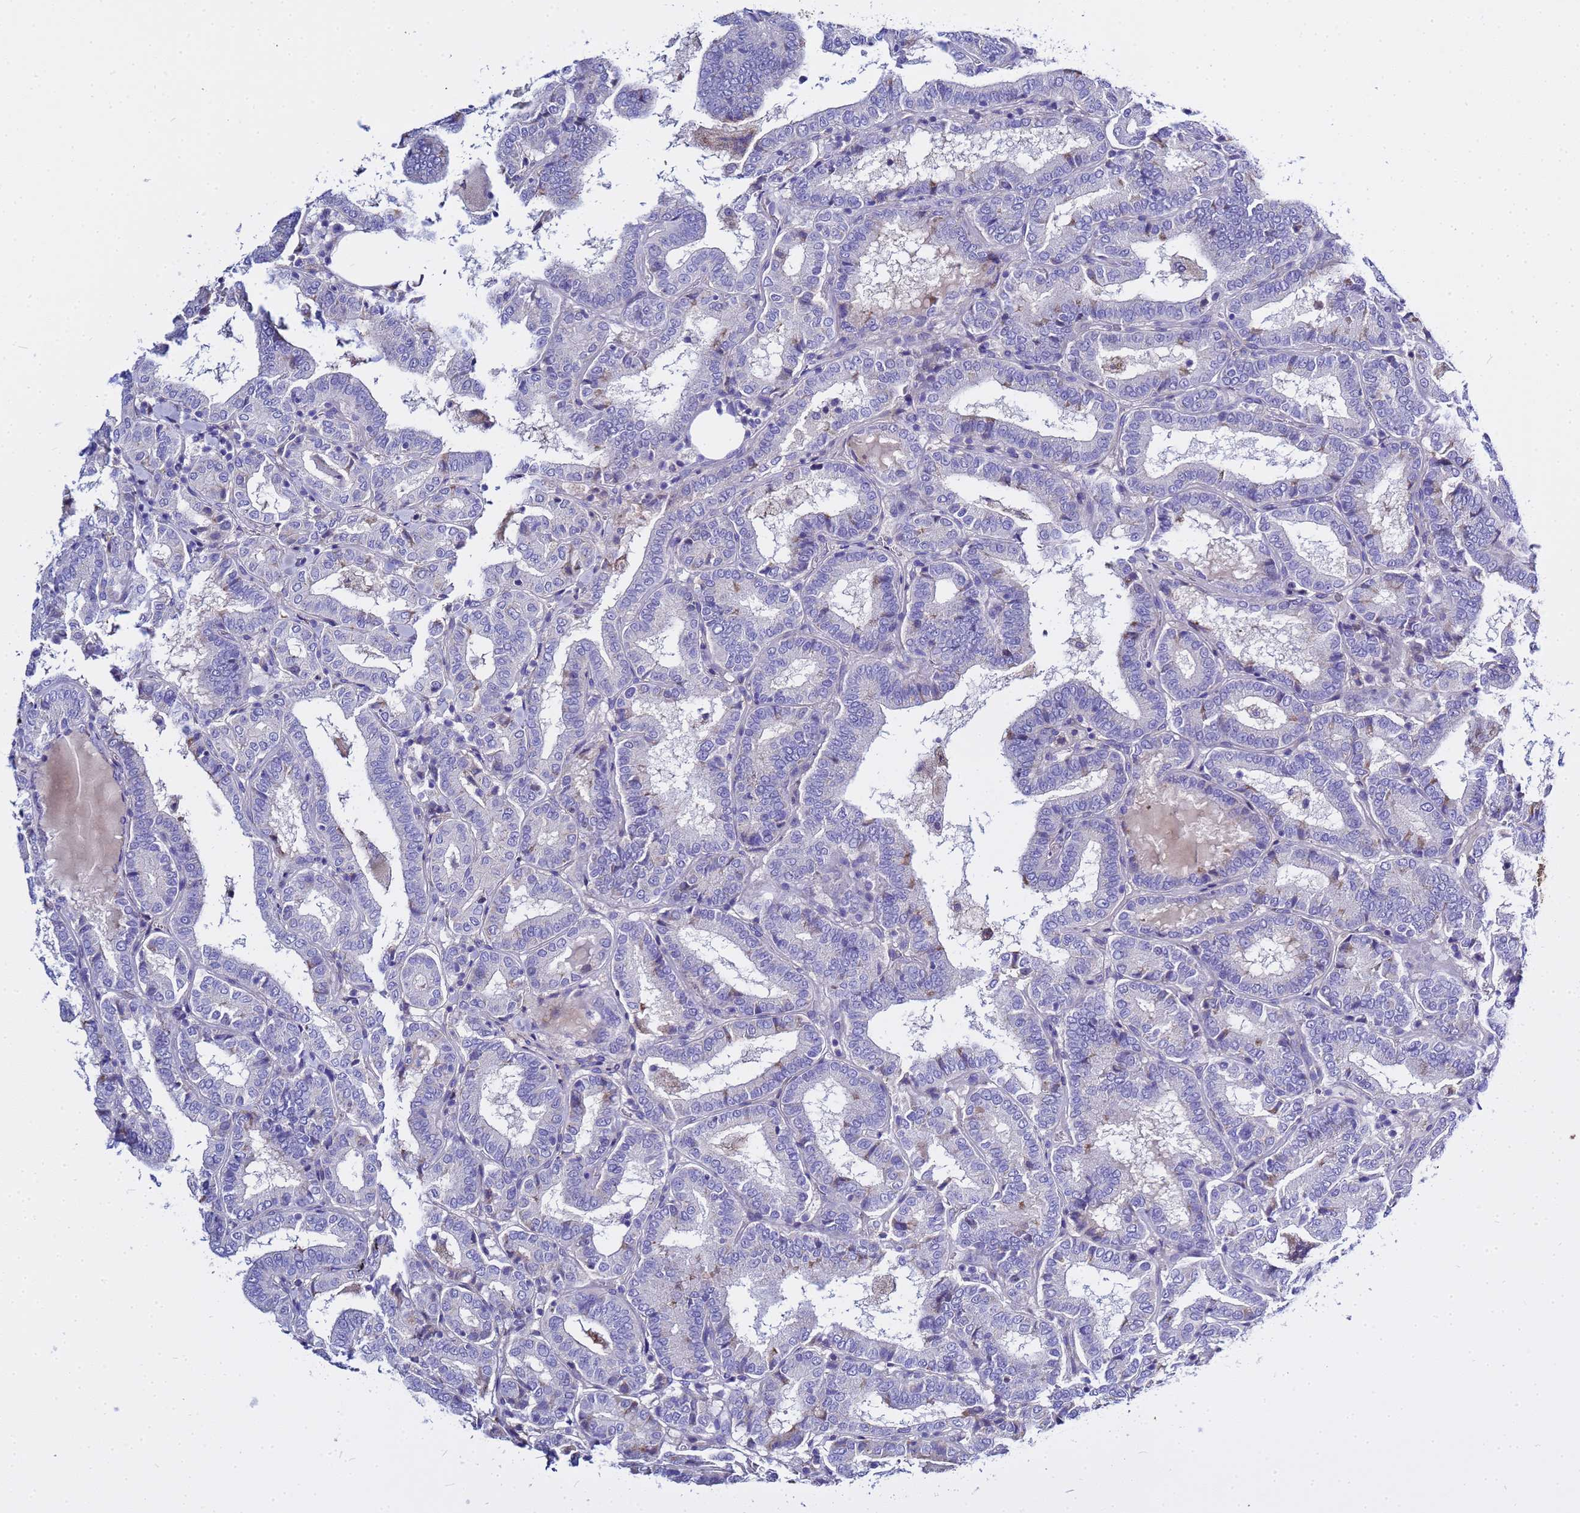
{"staining": {"intensity": "negative", "quantity": "none", "location": "none"}, "tissue": "thyroid cancer", "cell_type": "Tumor cells", "image_type": "cancer", "snomed": [{"axis": "morphology", "description": "Papillary adenocarcinoma, NOS"}, {"axis": "topography", "description": "Thyroid gland"}], "caption": "IHC of human thyroid cancer (papillary adenocarcinoma) displays no positivity in tumor cells. Brightfield microscopy of immunohistochemistry (IHC) stained with DAB (3,3'-diaminobenzidine) (brown) and hematoxylin (blue), captured at high magnification.", "gene": "USP18", "patient": {"sex": "female", "age": 72}}